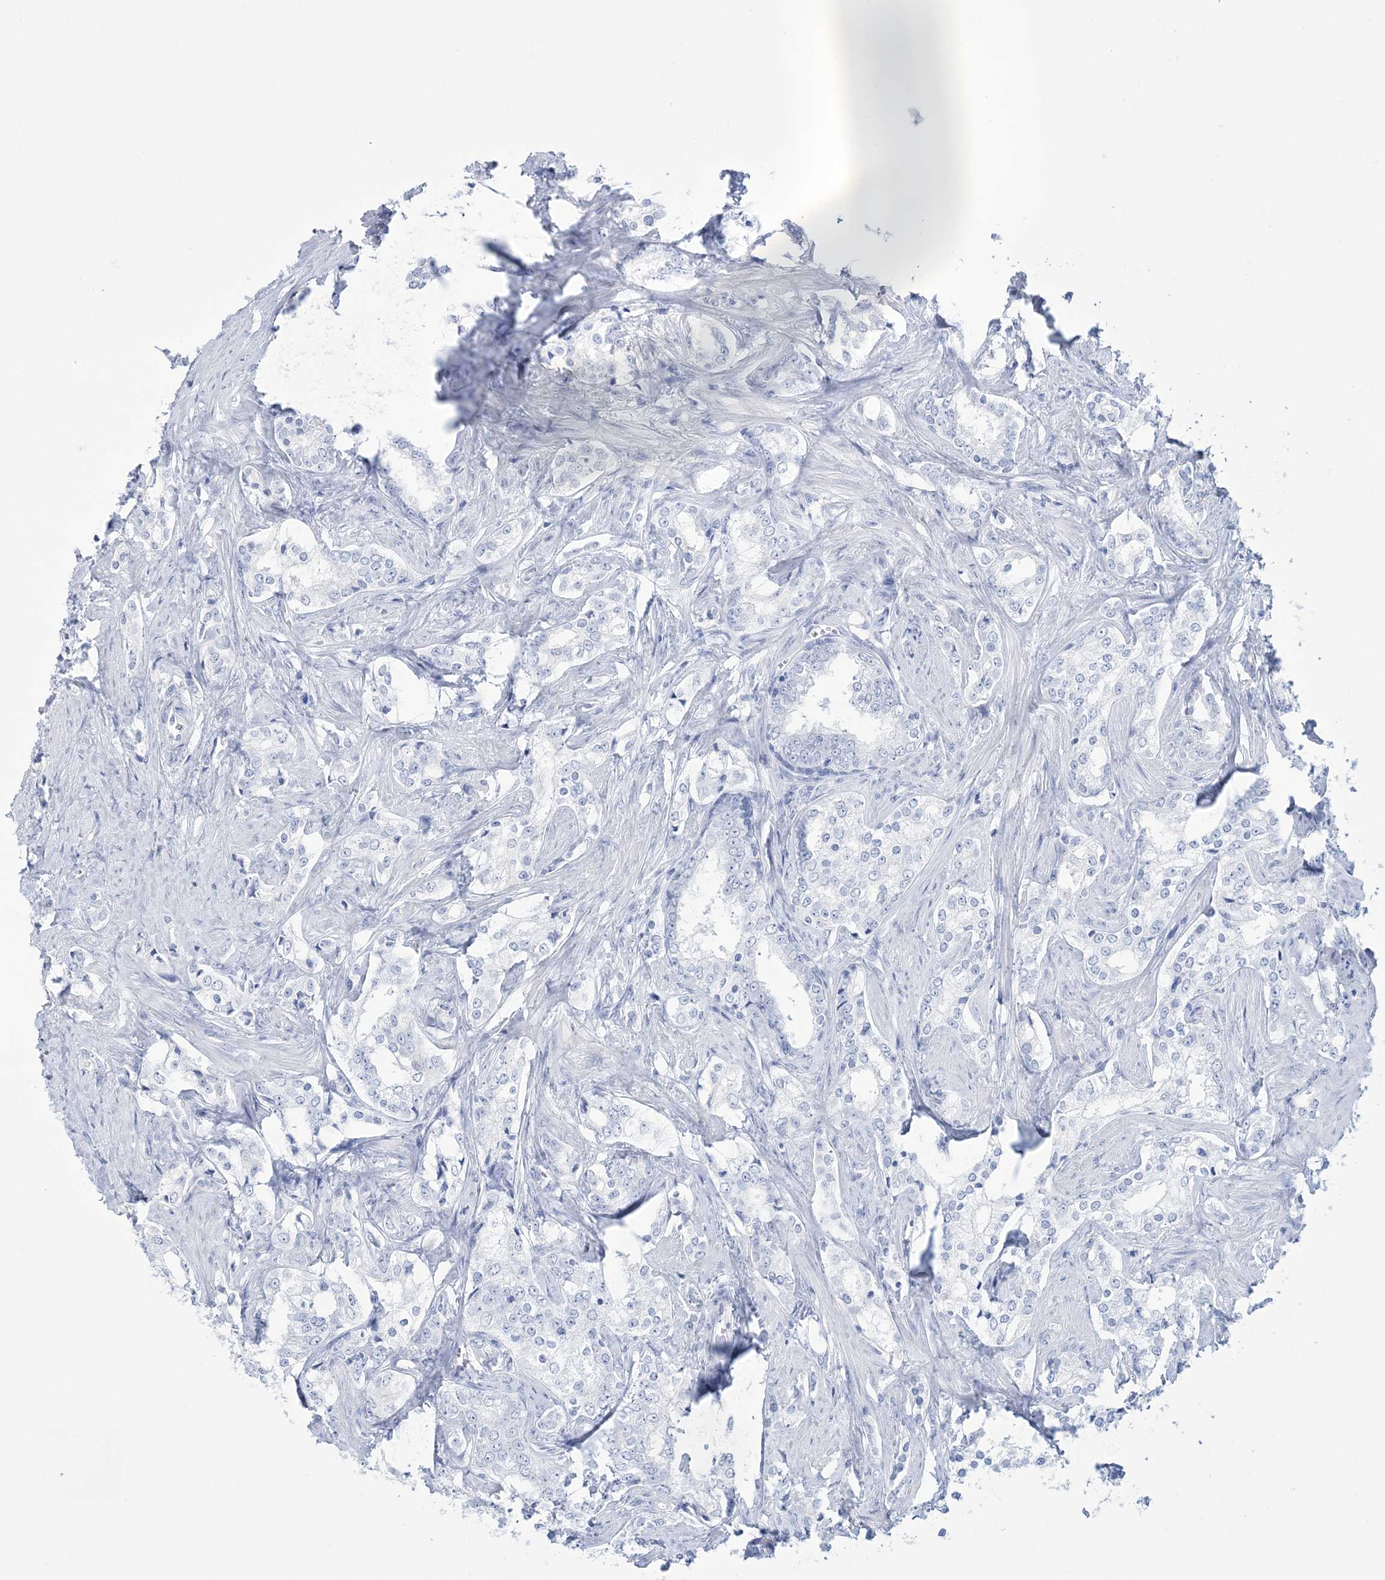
{"staining": {"intensity": "negative", "quantity": "none", "location": "none"}, "tissue": "prostate cancer", "cell_type": "Tumor cells", "image_type": "cancer", "snomed": [{"axis": "morphology", "description": "Adenocarcinoma, High grade"}, {"axis": "topography", "description": "Prostate"}], "caption": "This is an IHC micrograph of human prostate high-grade adenocarcinoma. There is no staining in tumor cells.", "gene": "RBP2", "patient": {"sex": "male", "age": 66}}